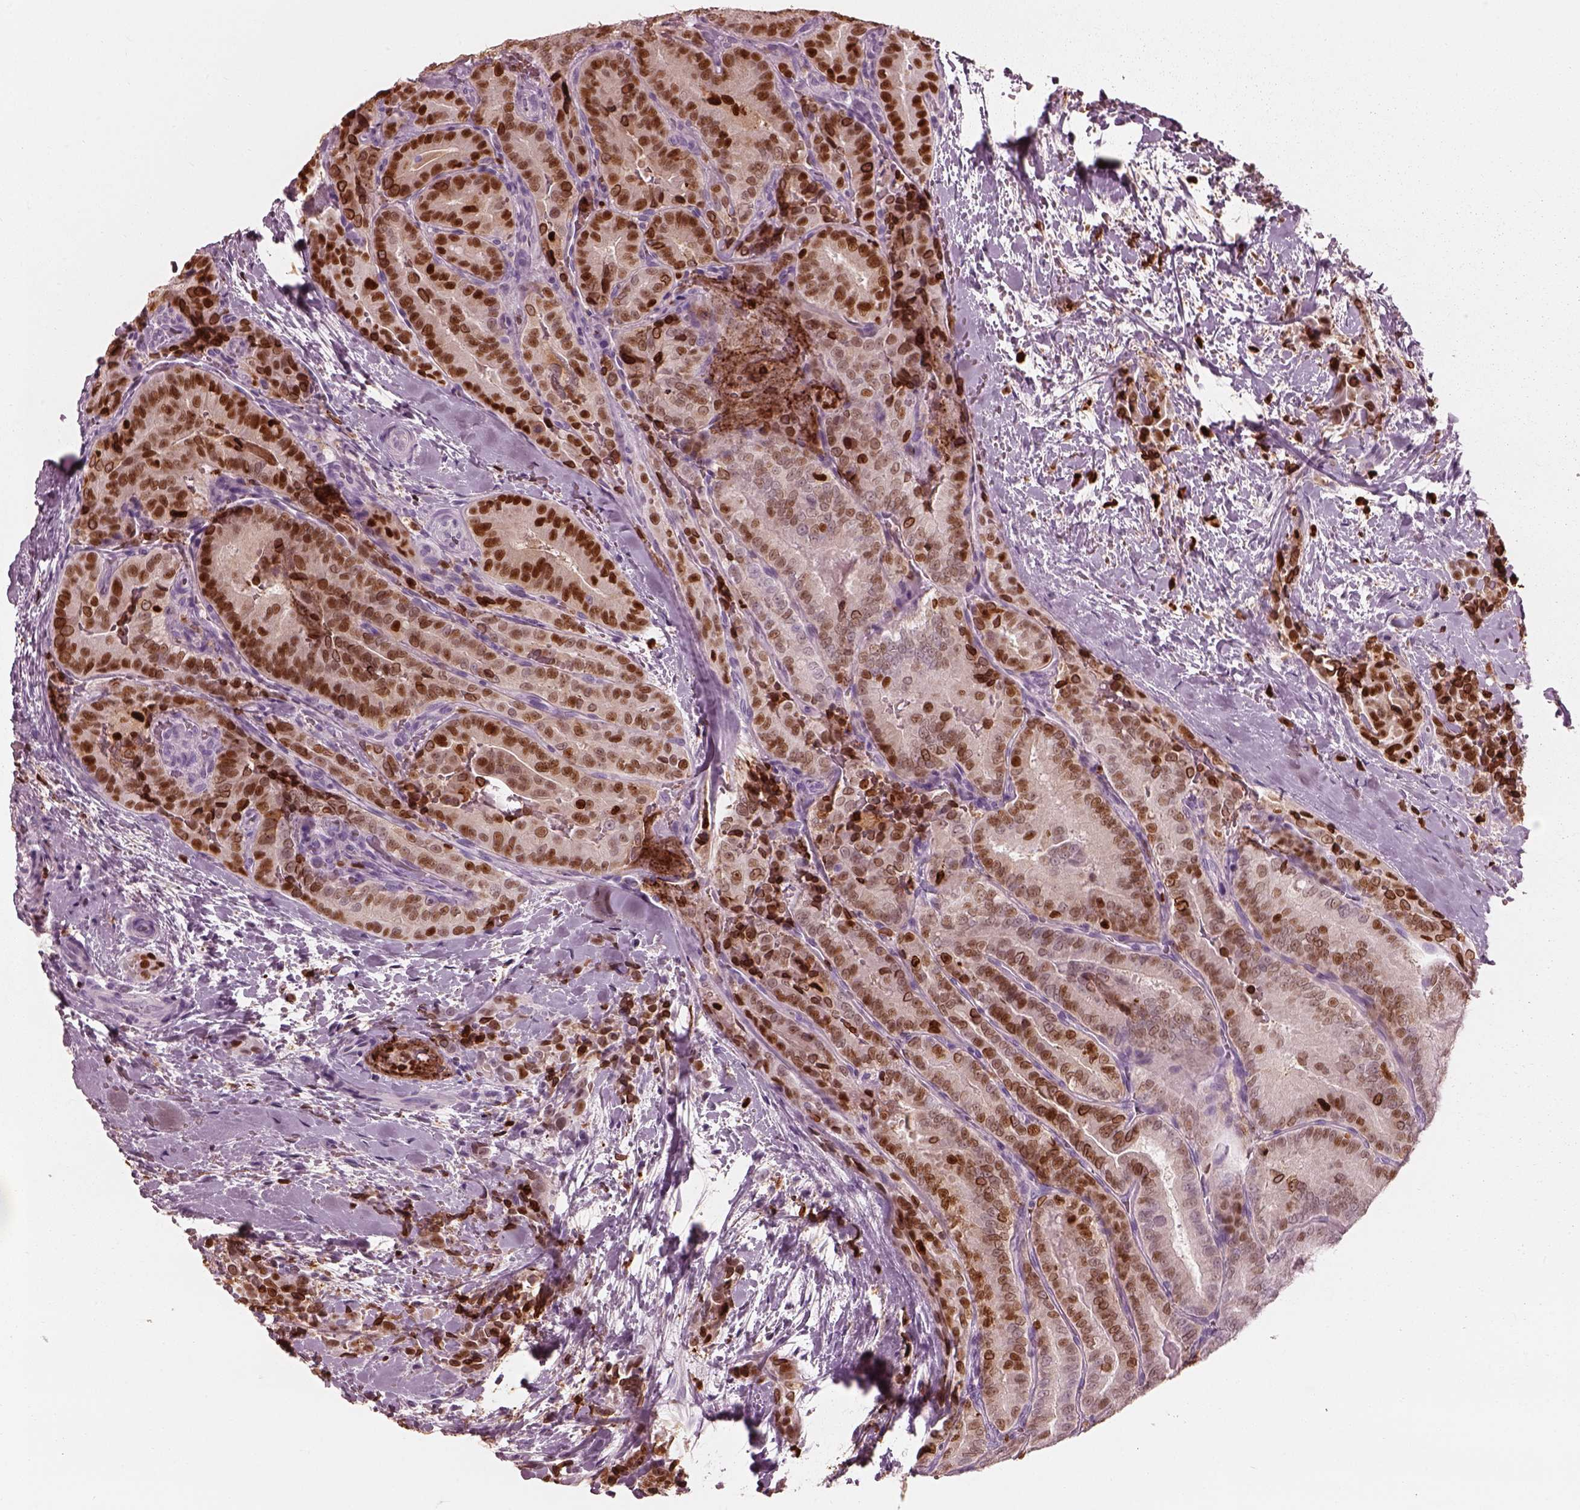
{"staining": {"intensity": "strong", "quantity": ">75%", "location": "cytoplasmic/membranous,nuclear"}, "tissue": "thyroid cancer", "cell_type": "Tumor cells", "image_type": "cancer", "snomed": [{"axis": "morphology", "description": "Papillary adenocarcinoma, NOS"}, {"axis": "topography", "description": "Thyroid gland"}], "caption": "A histopathology image showing strong cytoplasmic/membranous and nuclear positivity in approximately >75% of tumor cells in thyroid papillary adenocarcinoma, as visualized by brown immunohistochemical staining.", "gene": "ALOX5", "patient": {"sex": "male", "age": 61}}